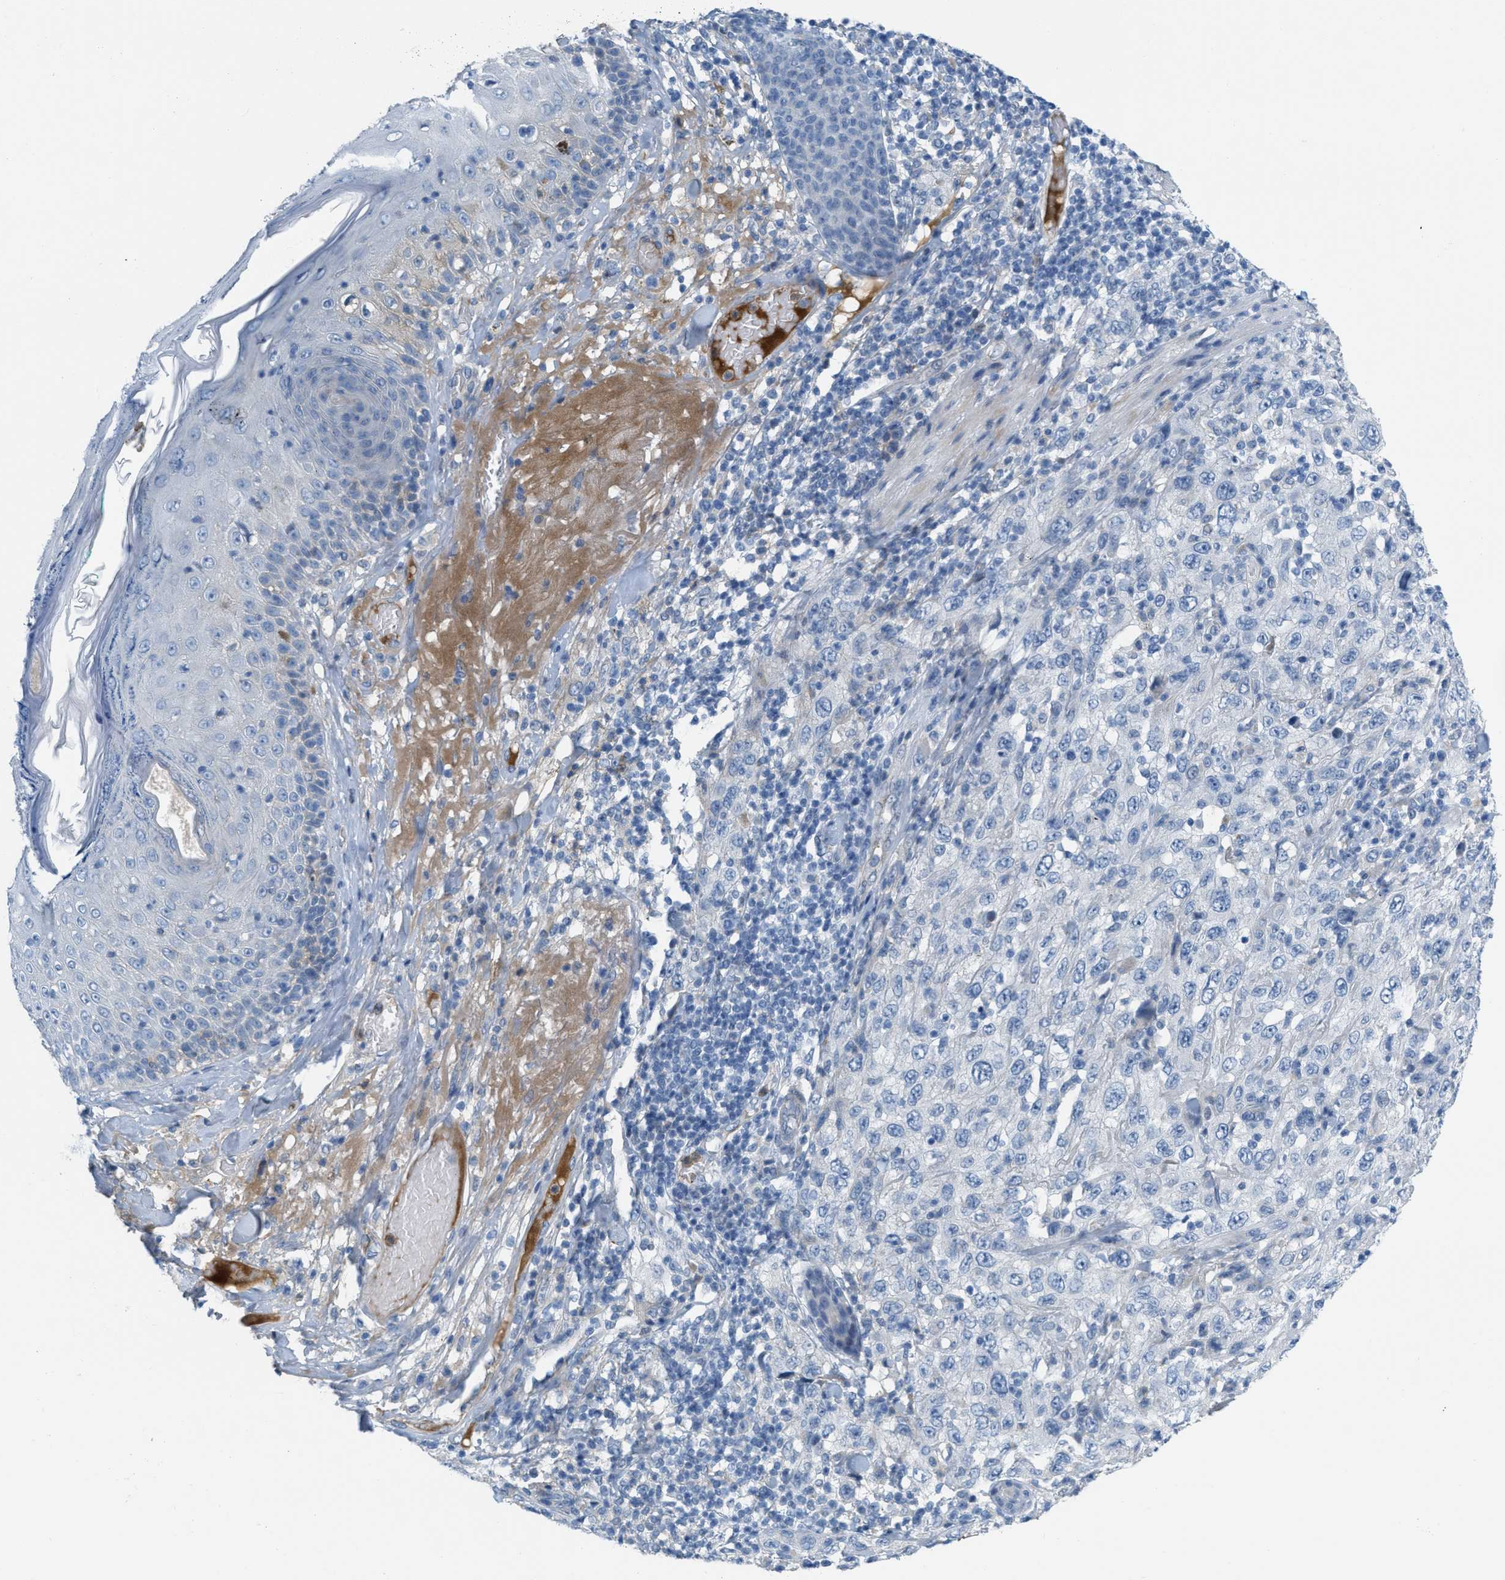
{"staining": {"intensity": "negative", "quantity": "none", "location": "none"}, "tissue": "skin cancer", "cell_type": "Tumor cells", "image_type": "cancer", "snomed": [{"axis": "morphology", "description": "Squamous cell carcinoma, NOS"}, {"axis": "topography", "description": "Skin"}], "caption": "IHC micrograph of human squamous cell carcinoma (skin) stained for a protein (brown), which reveals no expression in tumor cells. Nuclei are stained in blue.", "gene": "CRB3", "patient": {"sex": "female", "age": 88}}